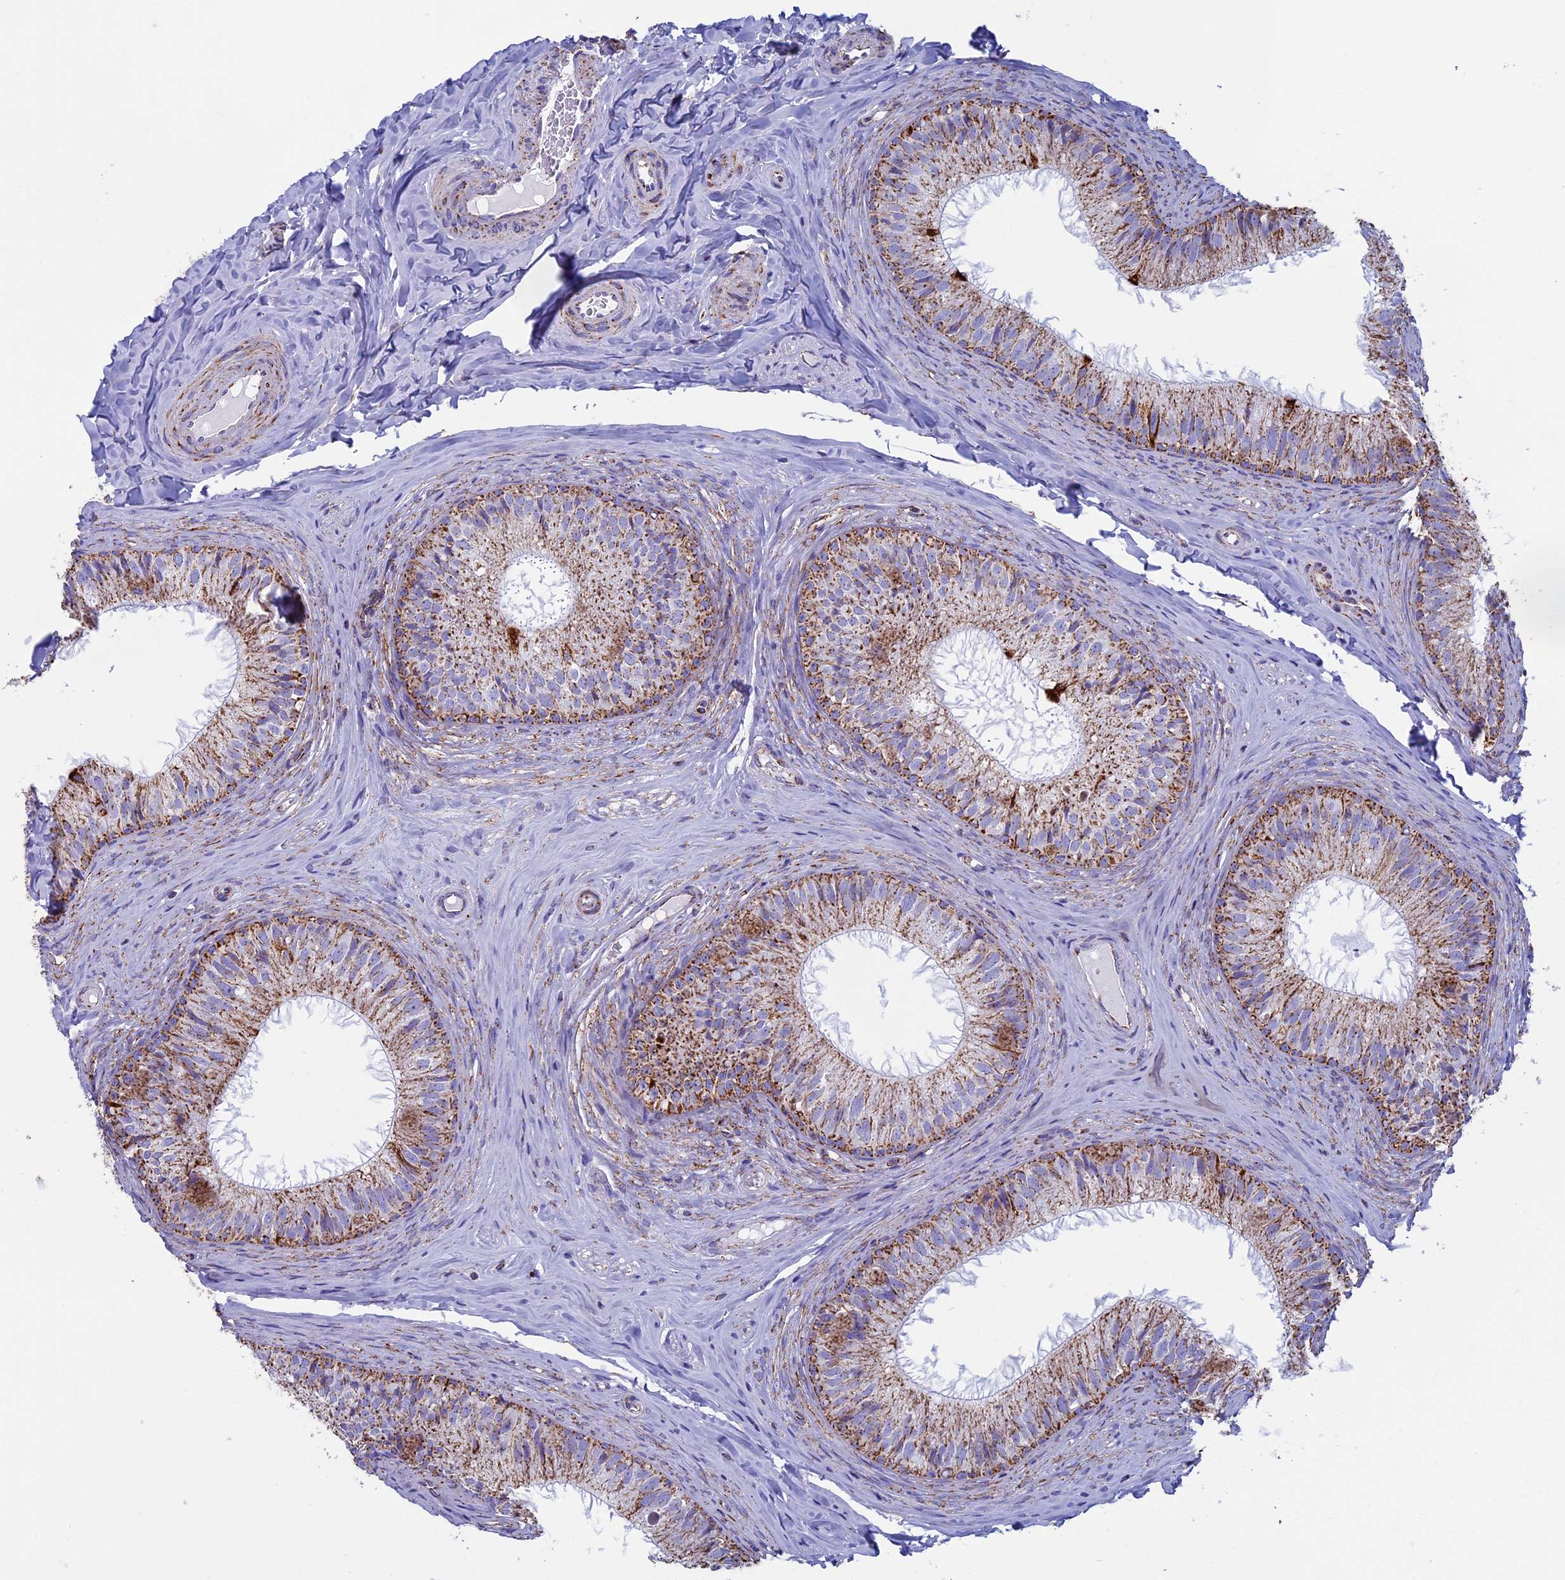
{"staining": {"intensity": "strong", "quantity": "25%-75%", "location": "cytoplasmic/membranous"}, "tissue": "epididymis", "cell_type": "Glandular cells", "image_type": "normal", "snomed": [{"axis": "morphology", "description": "Normal tissue, NOS"}, {"axis": "topography", "description": "Epididymis"}], "caption": "Epididymis stained for a protein (brown) demonstrates strong cytoplasmic/membranous positive positivity in approximately 25%-75% of glandular cells.", "gene": "UQCRFS1", "patient": {"sex": "male", "age": 34}}